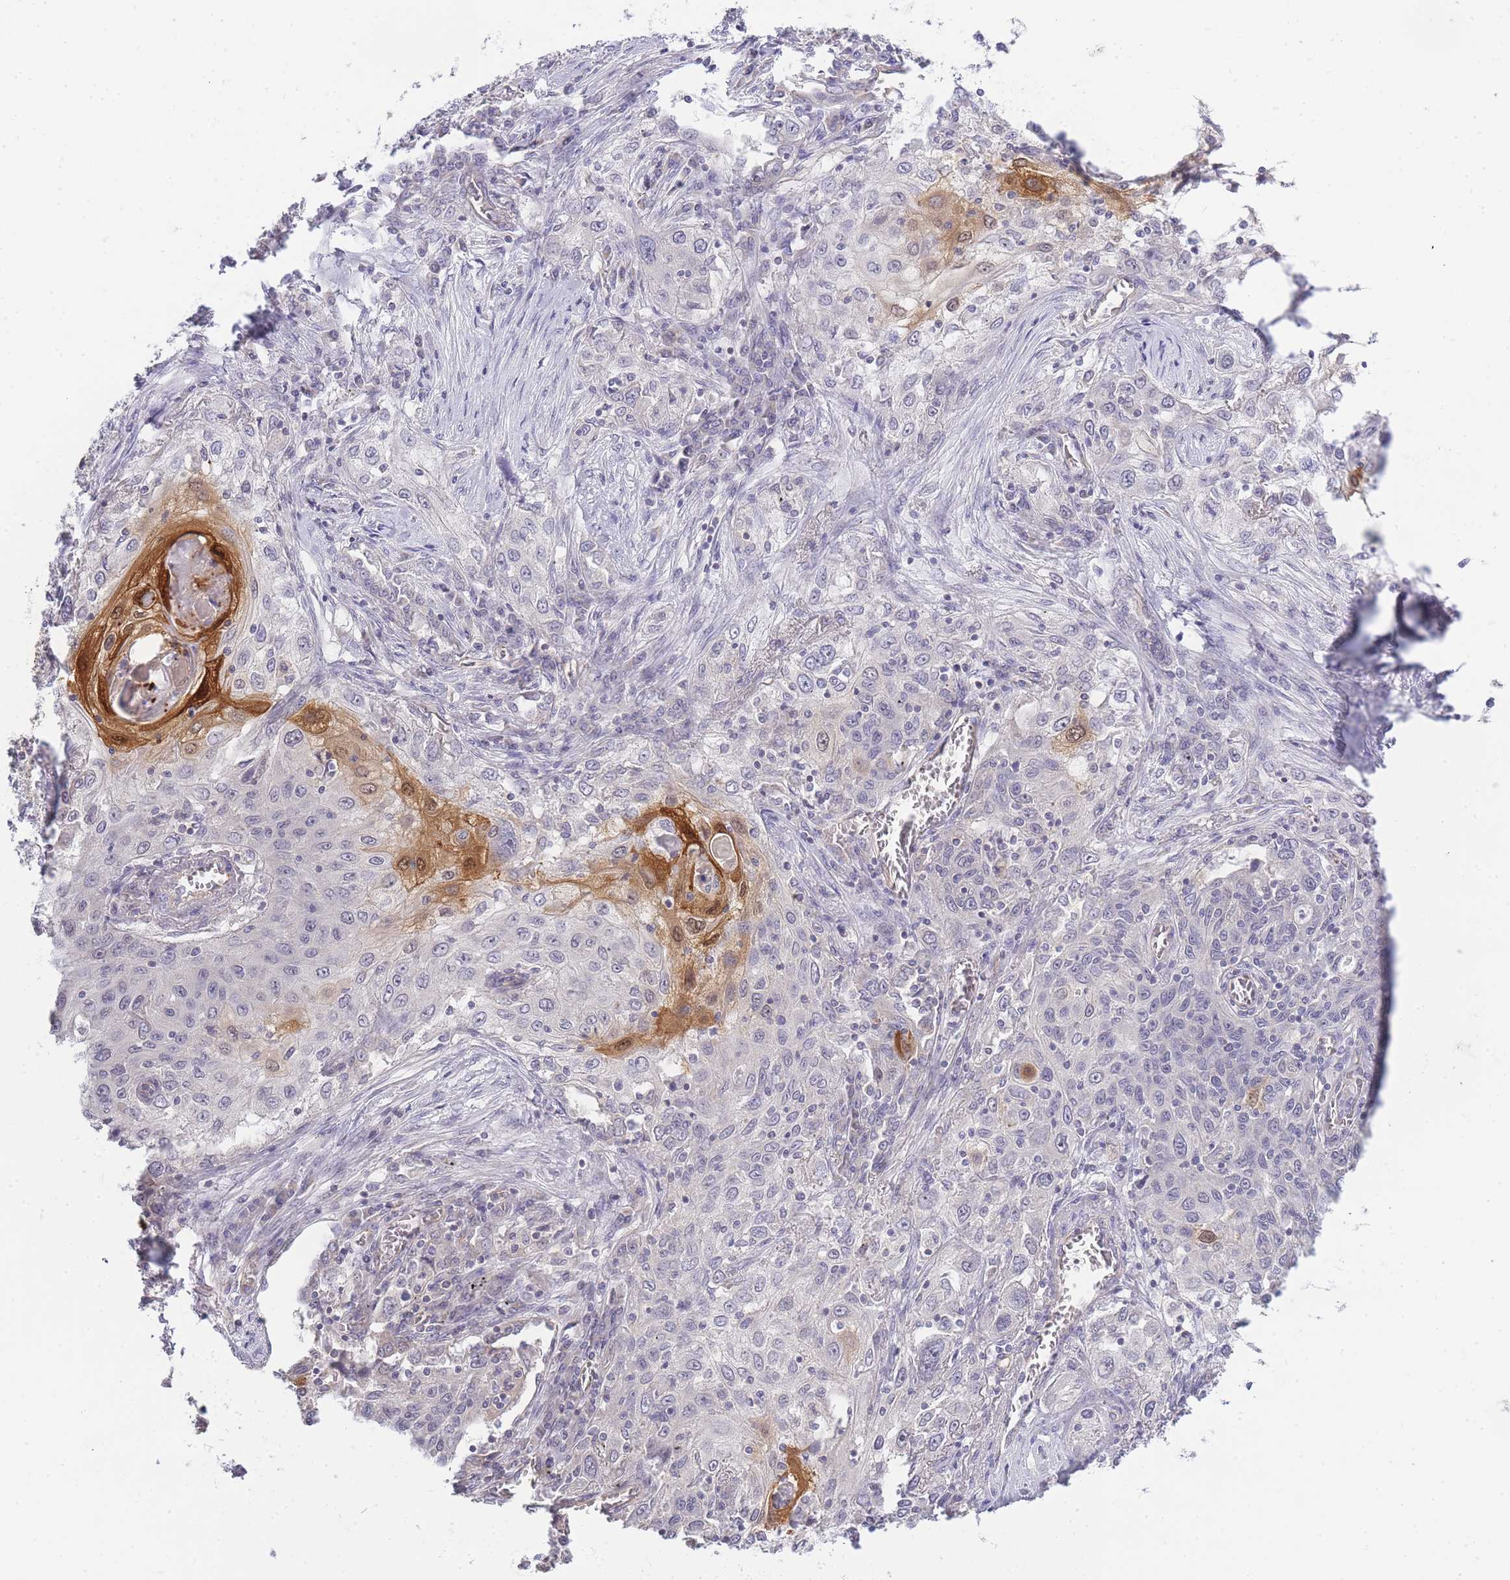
{"staining": {"intensity": "strong", "quantity": "<25%", "location": "cytoplasmic/membranous,nuclear"}, "tissue": "lung cancer", "cell_type": "Tumor cells", "image_type": "cancer", "snomed": [{"axis": "morphology", "description": "Squamous cell carcinoma, NOS"}, {"axis": "topography", "description": "Lung"}], "caption": "Immunohistochemistry (IHC) of lung squamous cell carcinoma shows medium levels of strong cytoplasmic/membranous and nuclear staining in approximately <25% of tumor cells. (Stains: DAB in brown, nuclei in blue, Microscopy: brightfield microscopy at high magnification).", "gene": "C19orf25", "patient": {"sex": "female", "age": 69}}